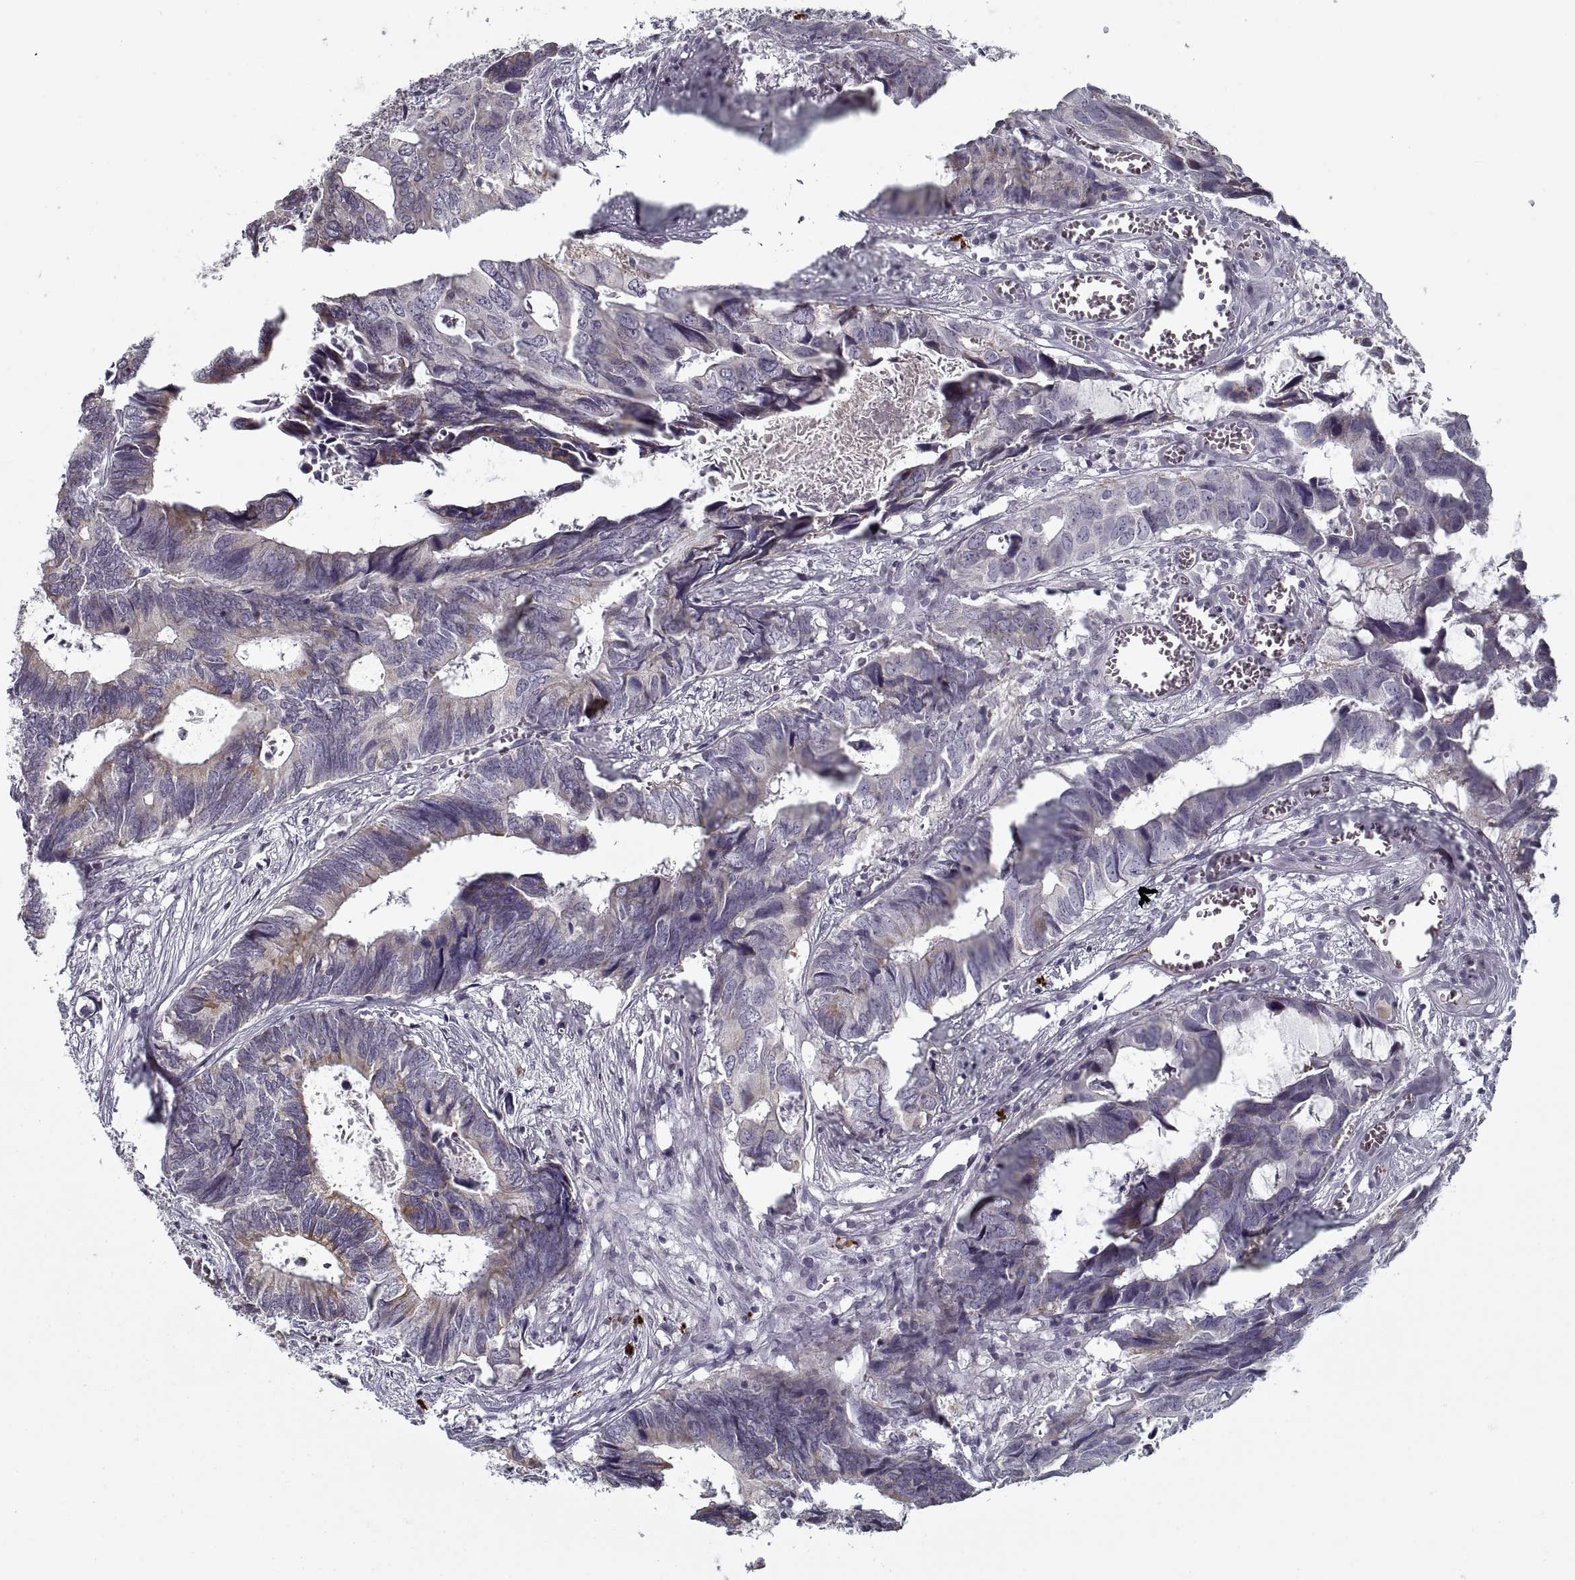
{"staining": {"intensity": "weak", "quantity": "<25%", "location": "cytoplasmic/membranous"}, "tissue": "colorectal cancer", "cell_type": "Tumor cells", "image_type": "cancer", "snomed": [{"axis": "morphology", "description": "Adenocarcinoma, NOS"}, {"axis": "topography", "description": "Colon"}], "caption": "Immunohistochemical staining of colorectal cancer (adenocarcinoma) displays no significant positivity in tumor cells.", "gene": "GAD2", "patient": {"sex": "female", "age": 82}}